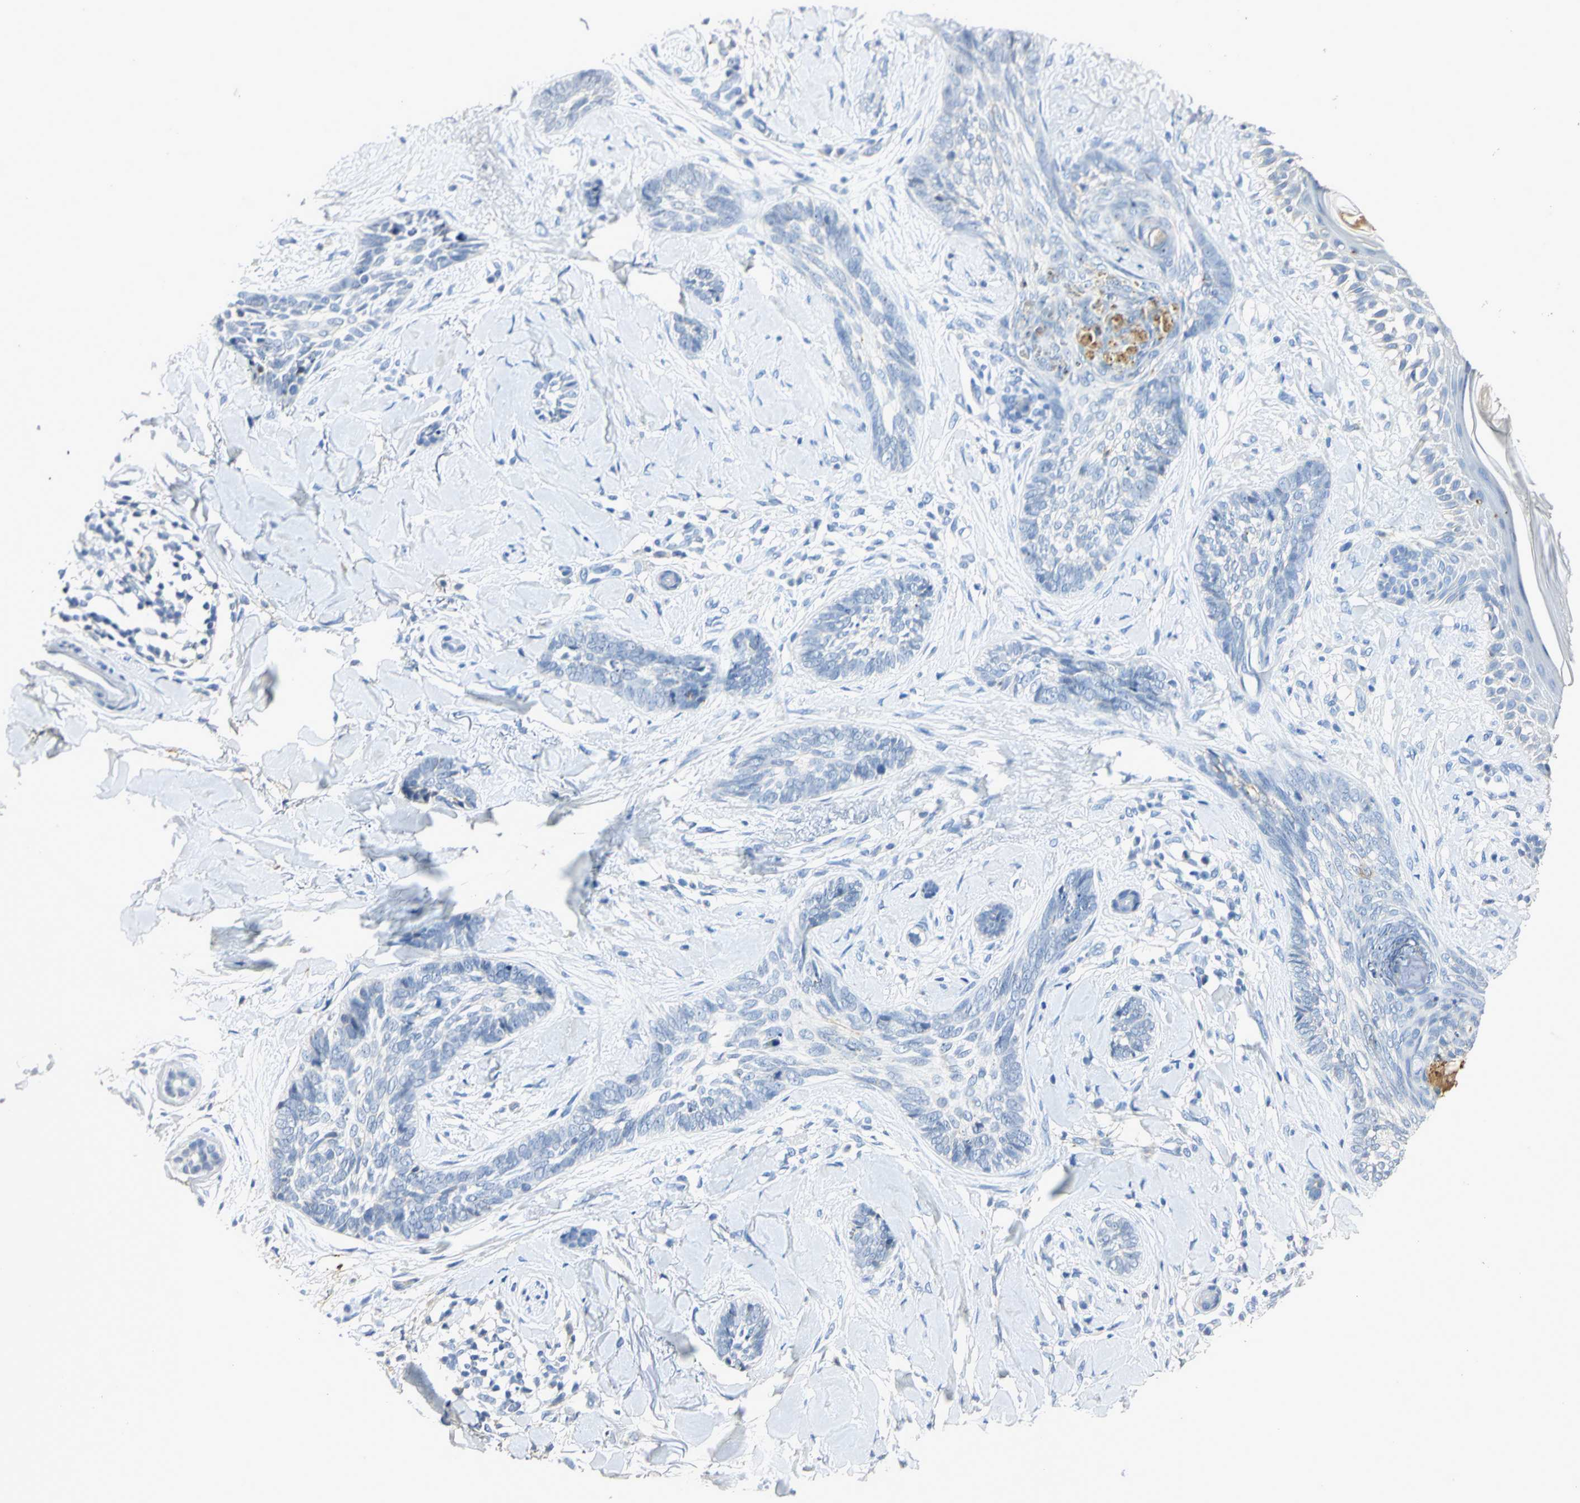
{"staining": {"intensity": "negative", "quantity": "none", "location": "none"}, "tissue": "skin cancer", "cell_type": "Tumor cells", "image_type": "cancer", "snomed": [{"axis": "morphology", "description": "Basal cell carcinoma"}, {"axis": "topography", "description": "Skin"}], "caption": "A photomicrograph of human skin cancer is negative for staining in tumor cells.", "gene": "ANXA4", "patient": {"sex": "female", "age": 58}}